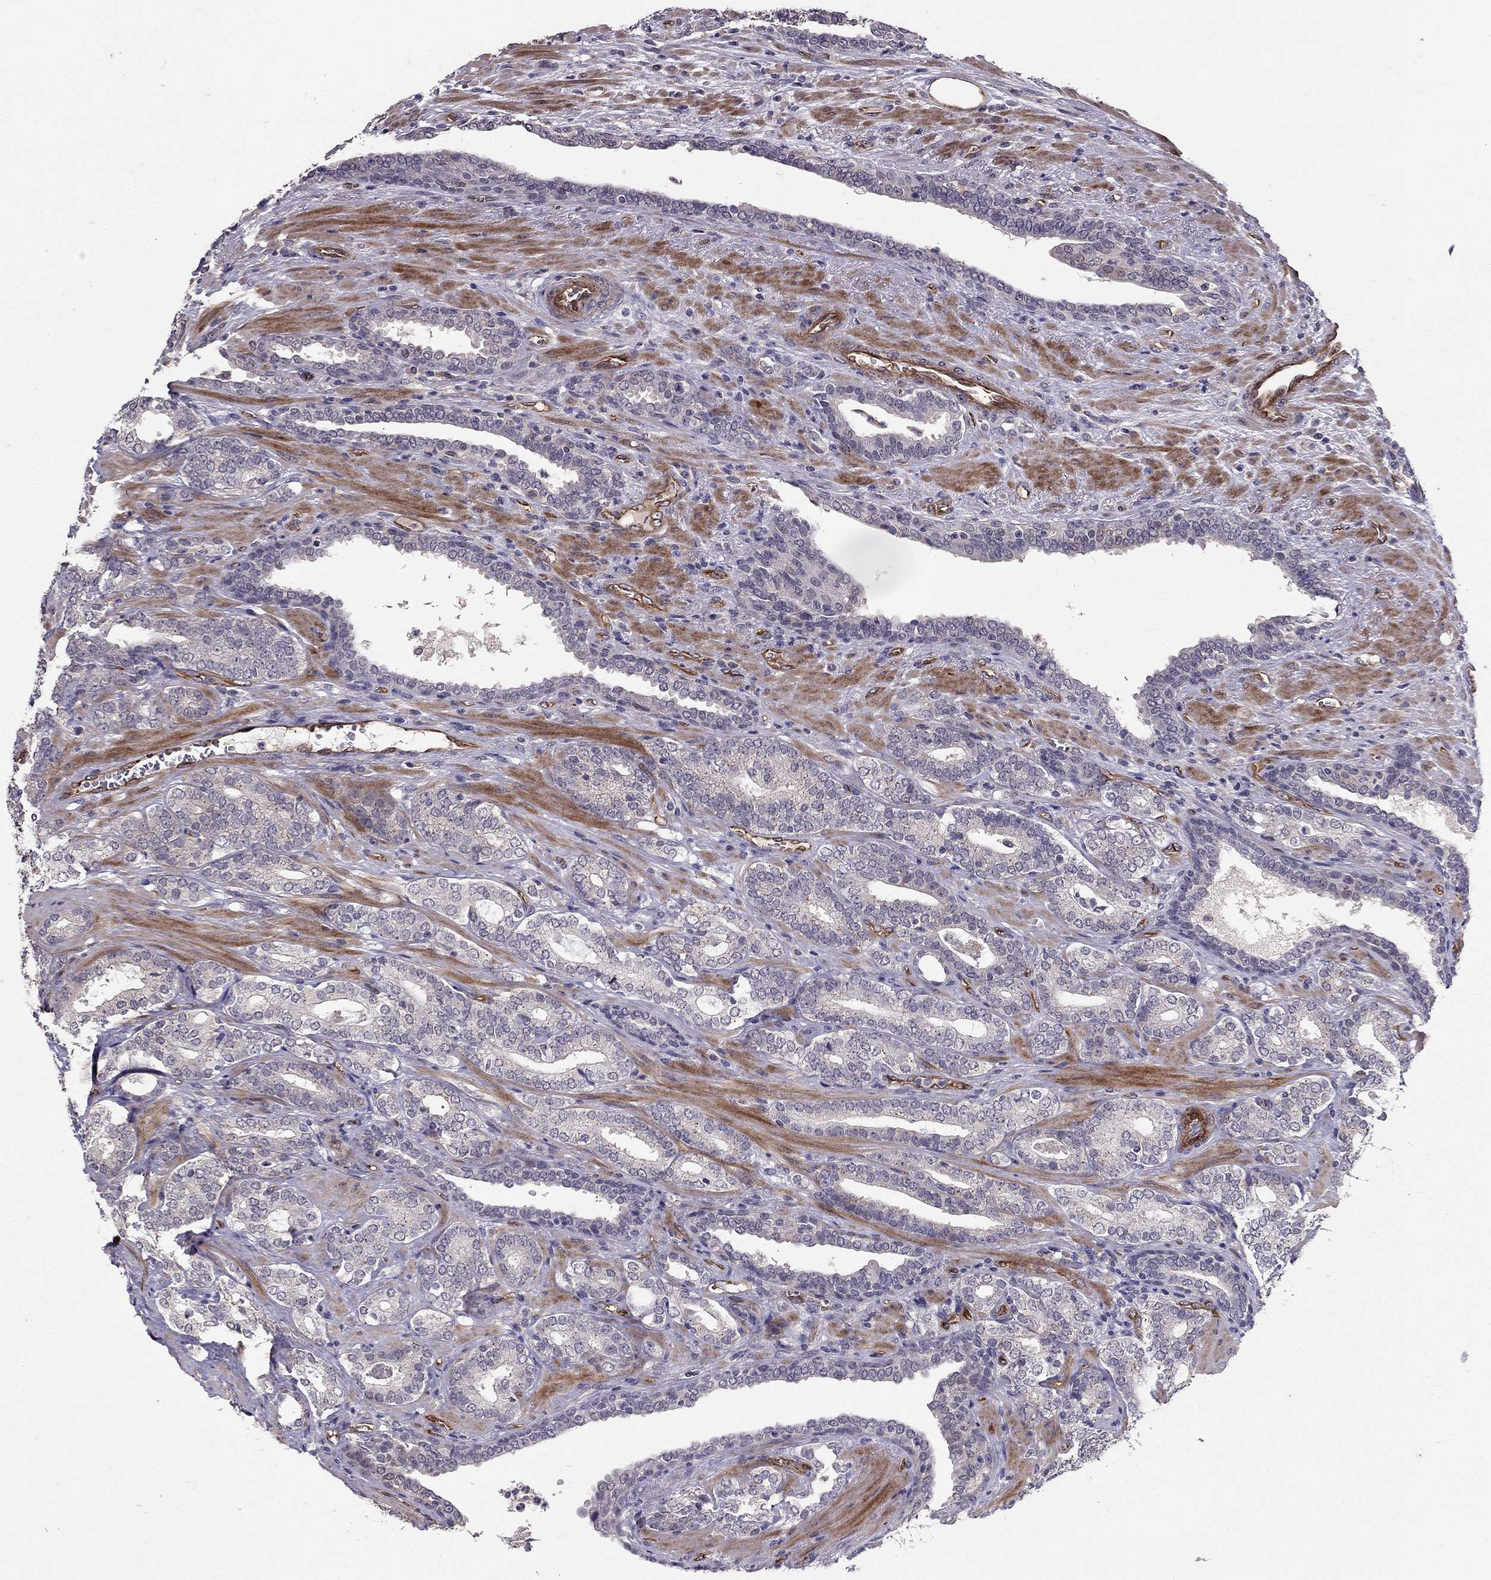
{"staining": {"intensity": "negative", "quantity": "none", "location": "none"}, "tissue": "prostate cancer", "cell_type": "Tumor cells", "image_type": "cancer", "snomed": [{"axis": "morphology", "description": "Adenocarcinoma, Low grade"}, {"axis": "topography", "description": "Prostate"}], "caption": "Immunohistochemistry (IHC) photomicrograph of human prostate cancer stained for a protein (brown), which reveals no positivity in tumor cells.", "gene": "RASIP1", "patient": {"sex": "male", "age": 61}}